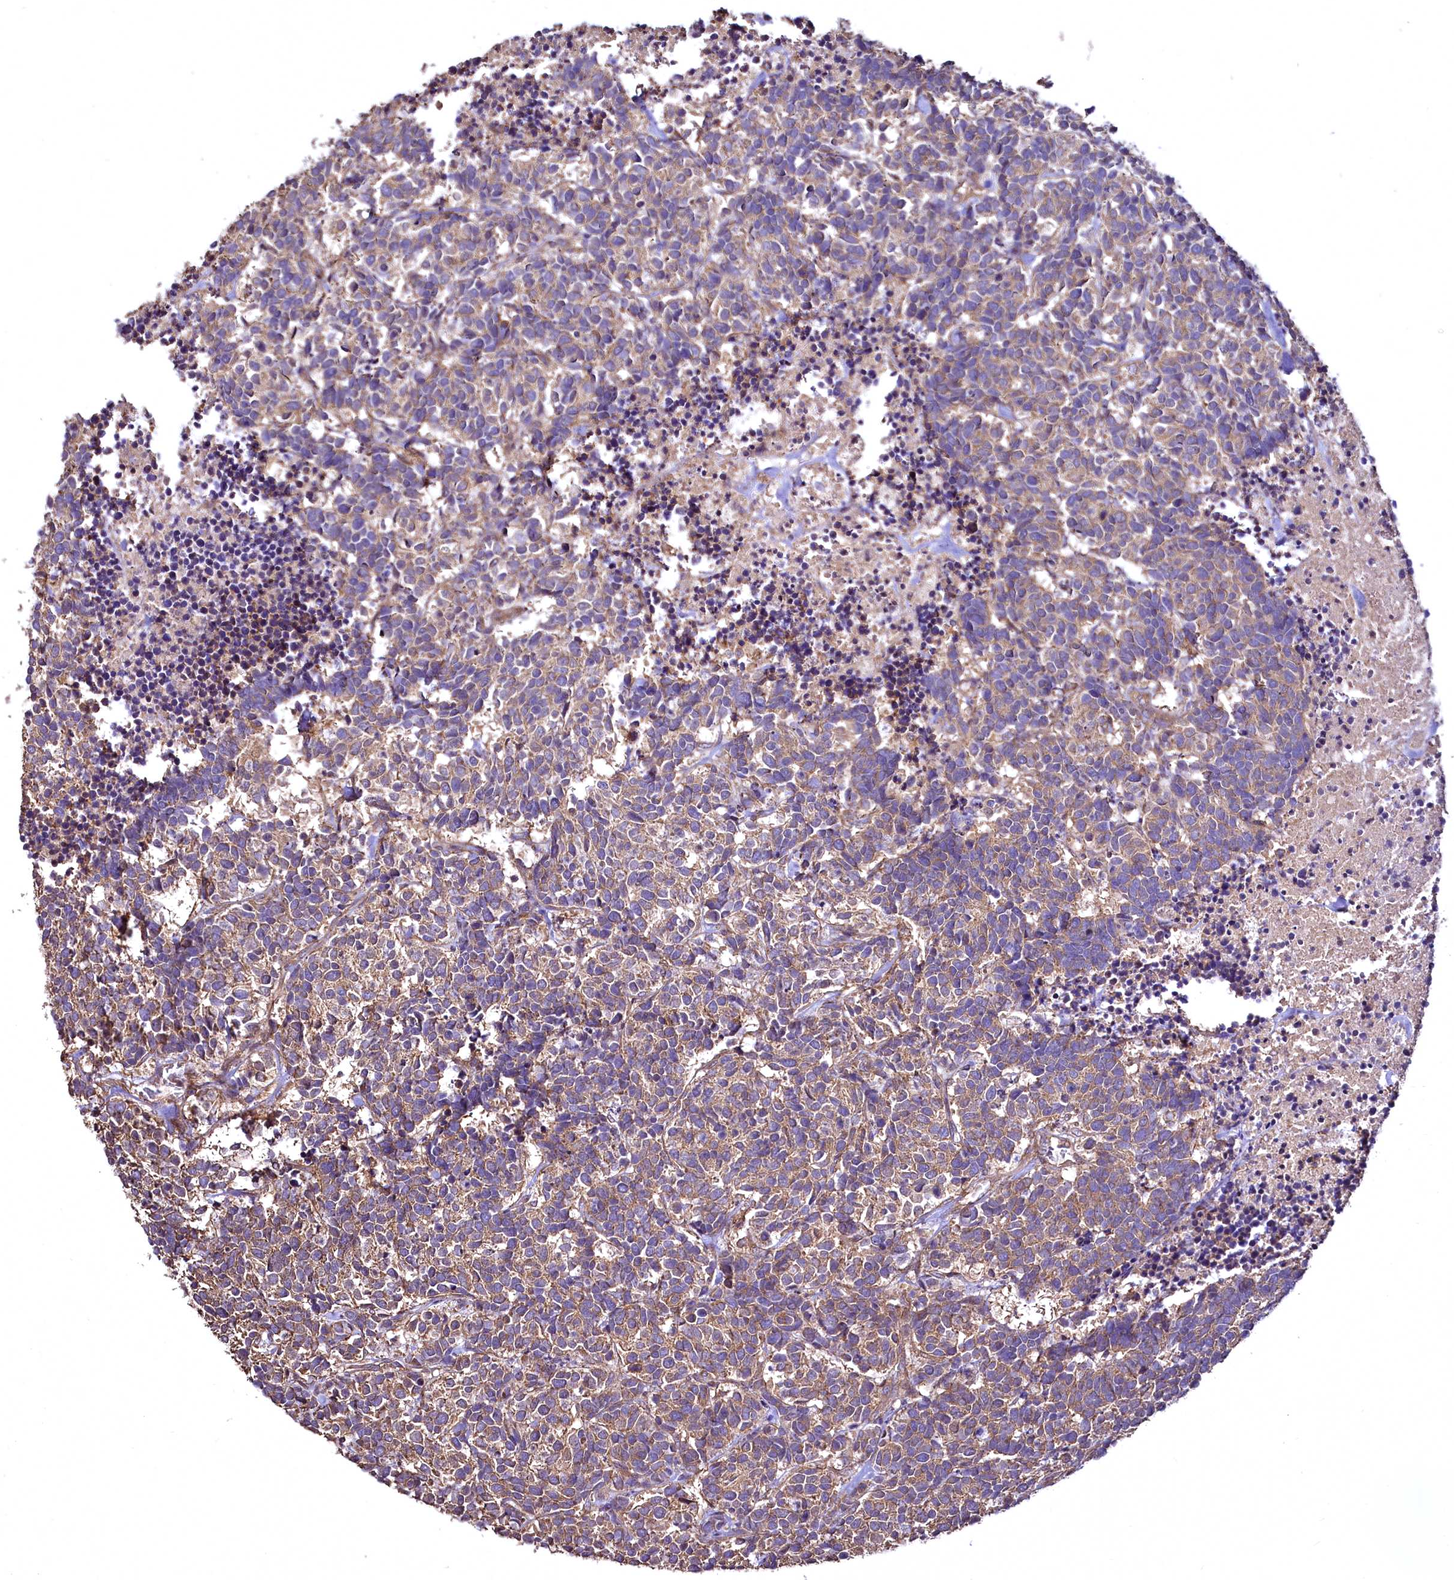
{"staining": {"intensity": "moderate", "quantity": ">75%", "location": "cytoplasmic/membranous"}, "tissue": "carcinoid", "cell_type": "Tumor cells", "image_type": "cancer", "snomed": [{"axis": "morphology", "description": "Carcinoma, NOS"}, {"axis": "morphology", "description": "Carcinoid, malignant, NOS"}, {"axis": "topography", "description": "Urinary bladder"}], "caption": "A micrograph of carcinoma stained for a protein displays moderate cytoplasmic/membranous brown staining in tumor cells. The staining is performed using DAB (3,3'-diaminobenzidine) brown chromogen to label protein expression. The nuclei are counter-stained blue using hematoxylin.", "gene": "TBCEL", "patient": {"sex": "male", "age": 57}}